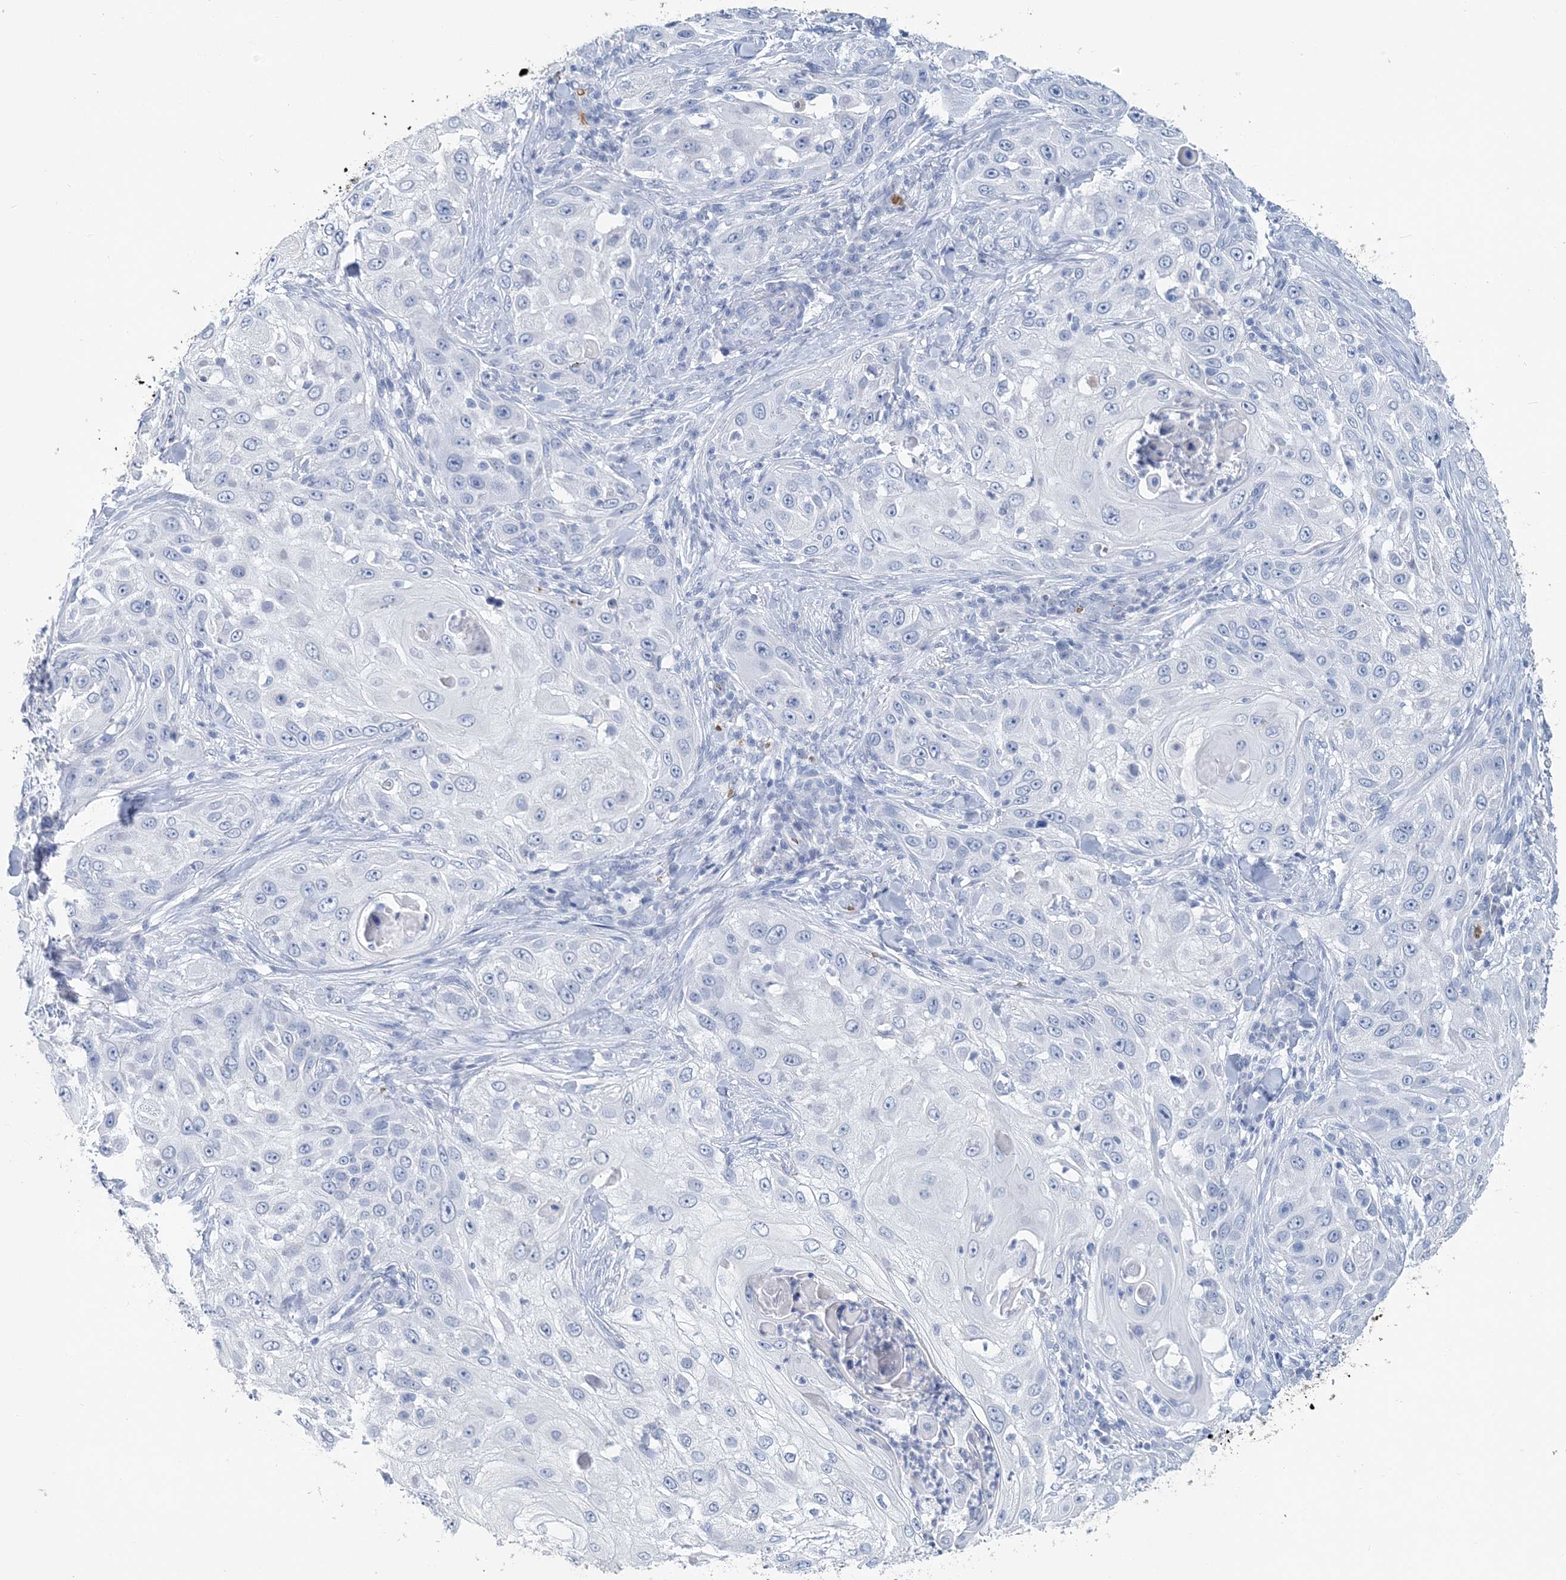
{"staining": {"intensity": "negative", "quantity": "none", "location": "none"}, "tissue": "skin cancer", "cell_type": "Tumor cells", "image_type": "cancer", "snomed": [{"axis": "morphology", "description": "Squamous cell carcinoma, NOS"}, {"axis": "topography", "description": "Skin"}], "caption": "High power microscopy histopathology image of an immunohistochemistry micrograph of skin cancer, revealing no significant positivity in tumor cells. (Stains: DAB (3,3'-diaminobenzidine) immunohistochemistry with hematoxylin counter stain, Microscopy: brightfield microscopy at high magnification).", "gene": "HBD", "patient": {"sex": "female", "age": 44}}